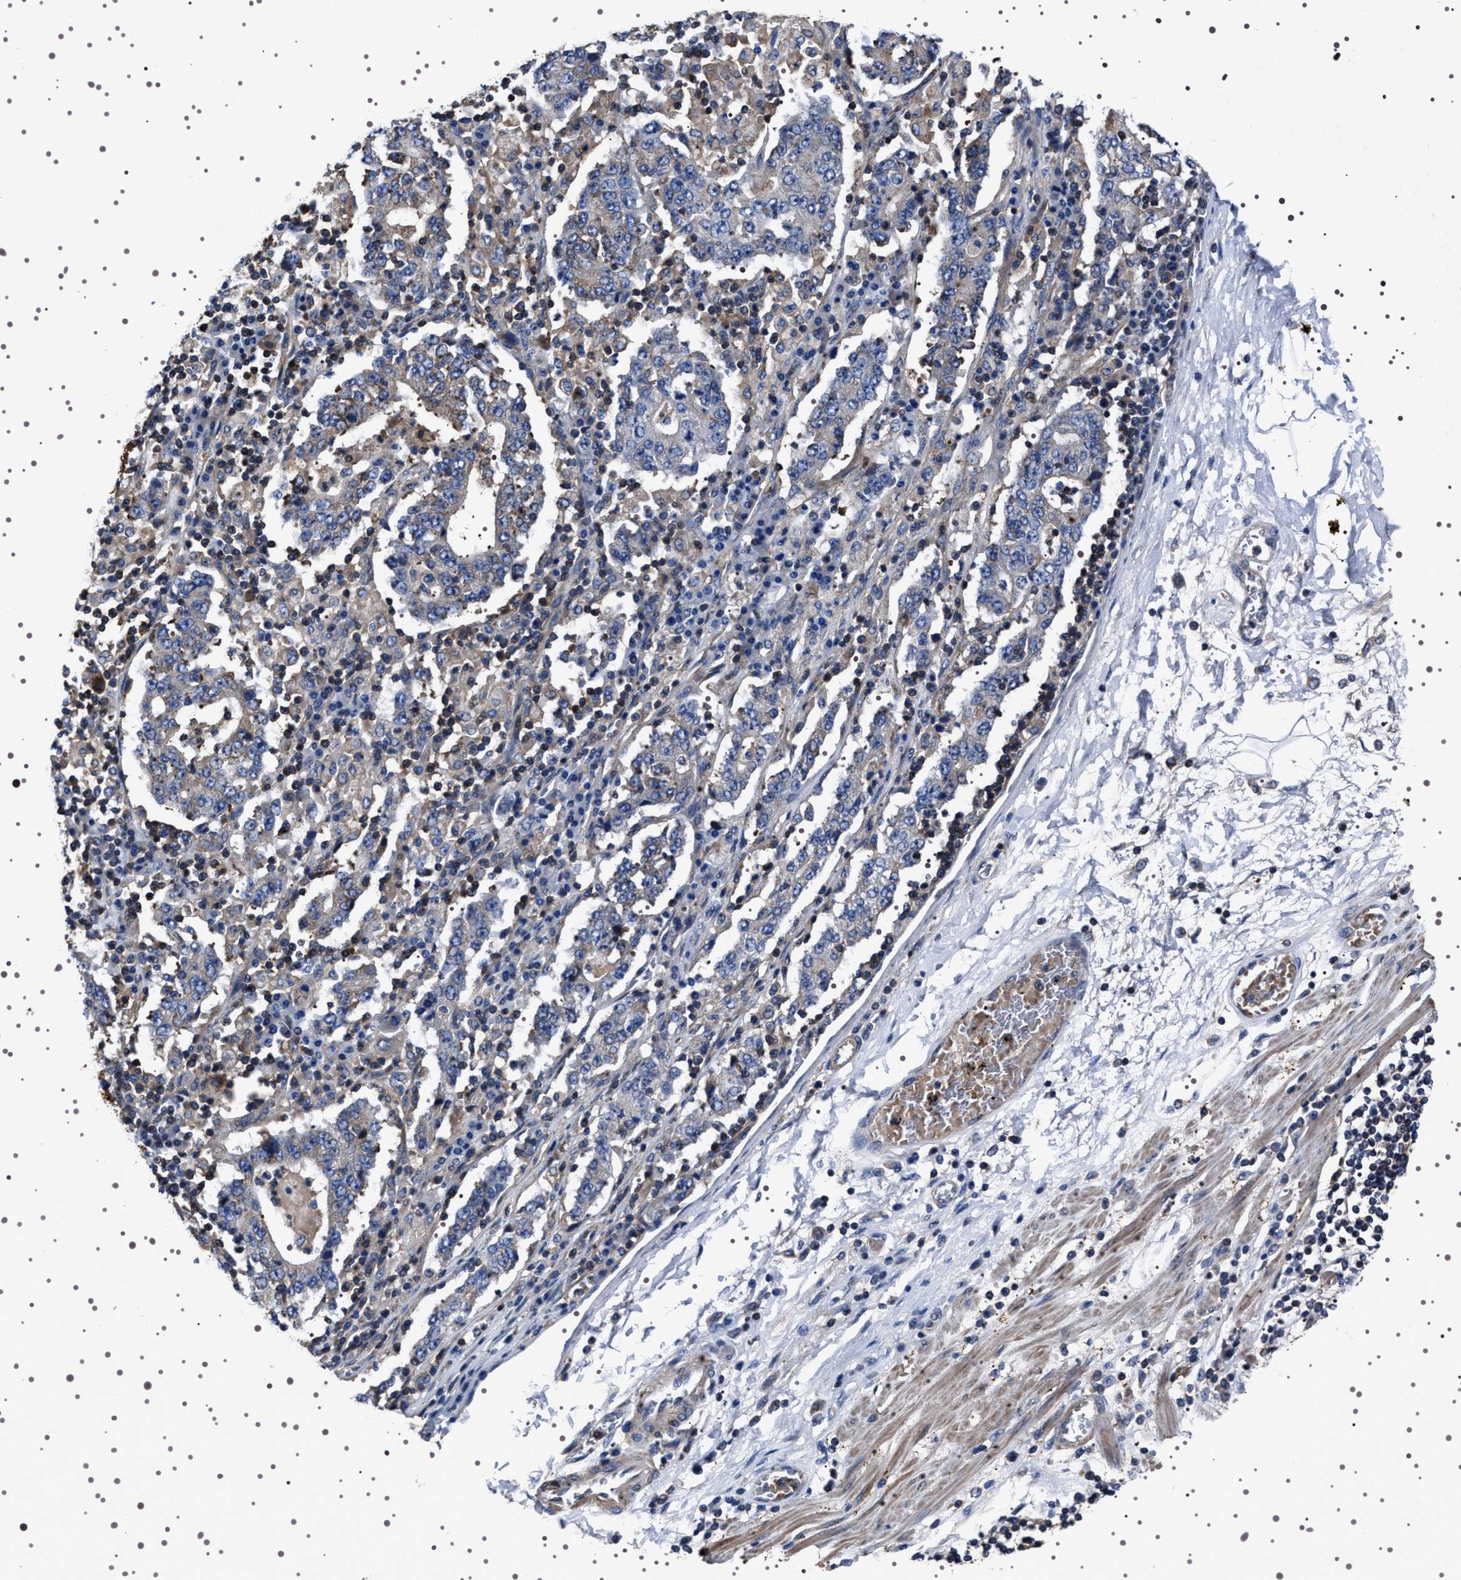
{"staining": {"intensity": "negative", "quantity": "none", "location": "none"}, "tissue": "stomach cancer", "cell_type": "Tumor cells", "image_type": "cancer", "snomed": [{"axis": "morphology", "description": "Normal tissue, NOS"}, {"axis": "morphology", "description": "Adenocarcinoma, NOS"}, {"axis": "topography", "description": "Stomach, upper"}, {"axis": "topography", "description": "Stomach"}], "caption": "This is a histopathology image of immunohistochemistry staining of stomach adenocarcinoma, which shows no positivity in tumor cells.", "gene": "WDR1", "patient": {"sex": "male", "age": 59}}